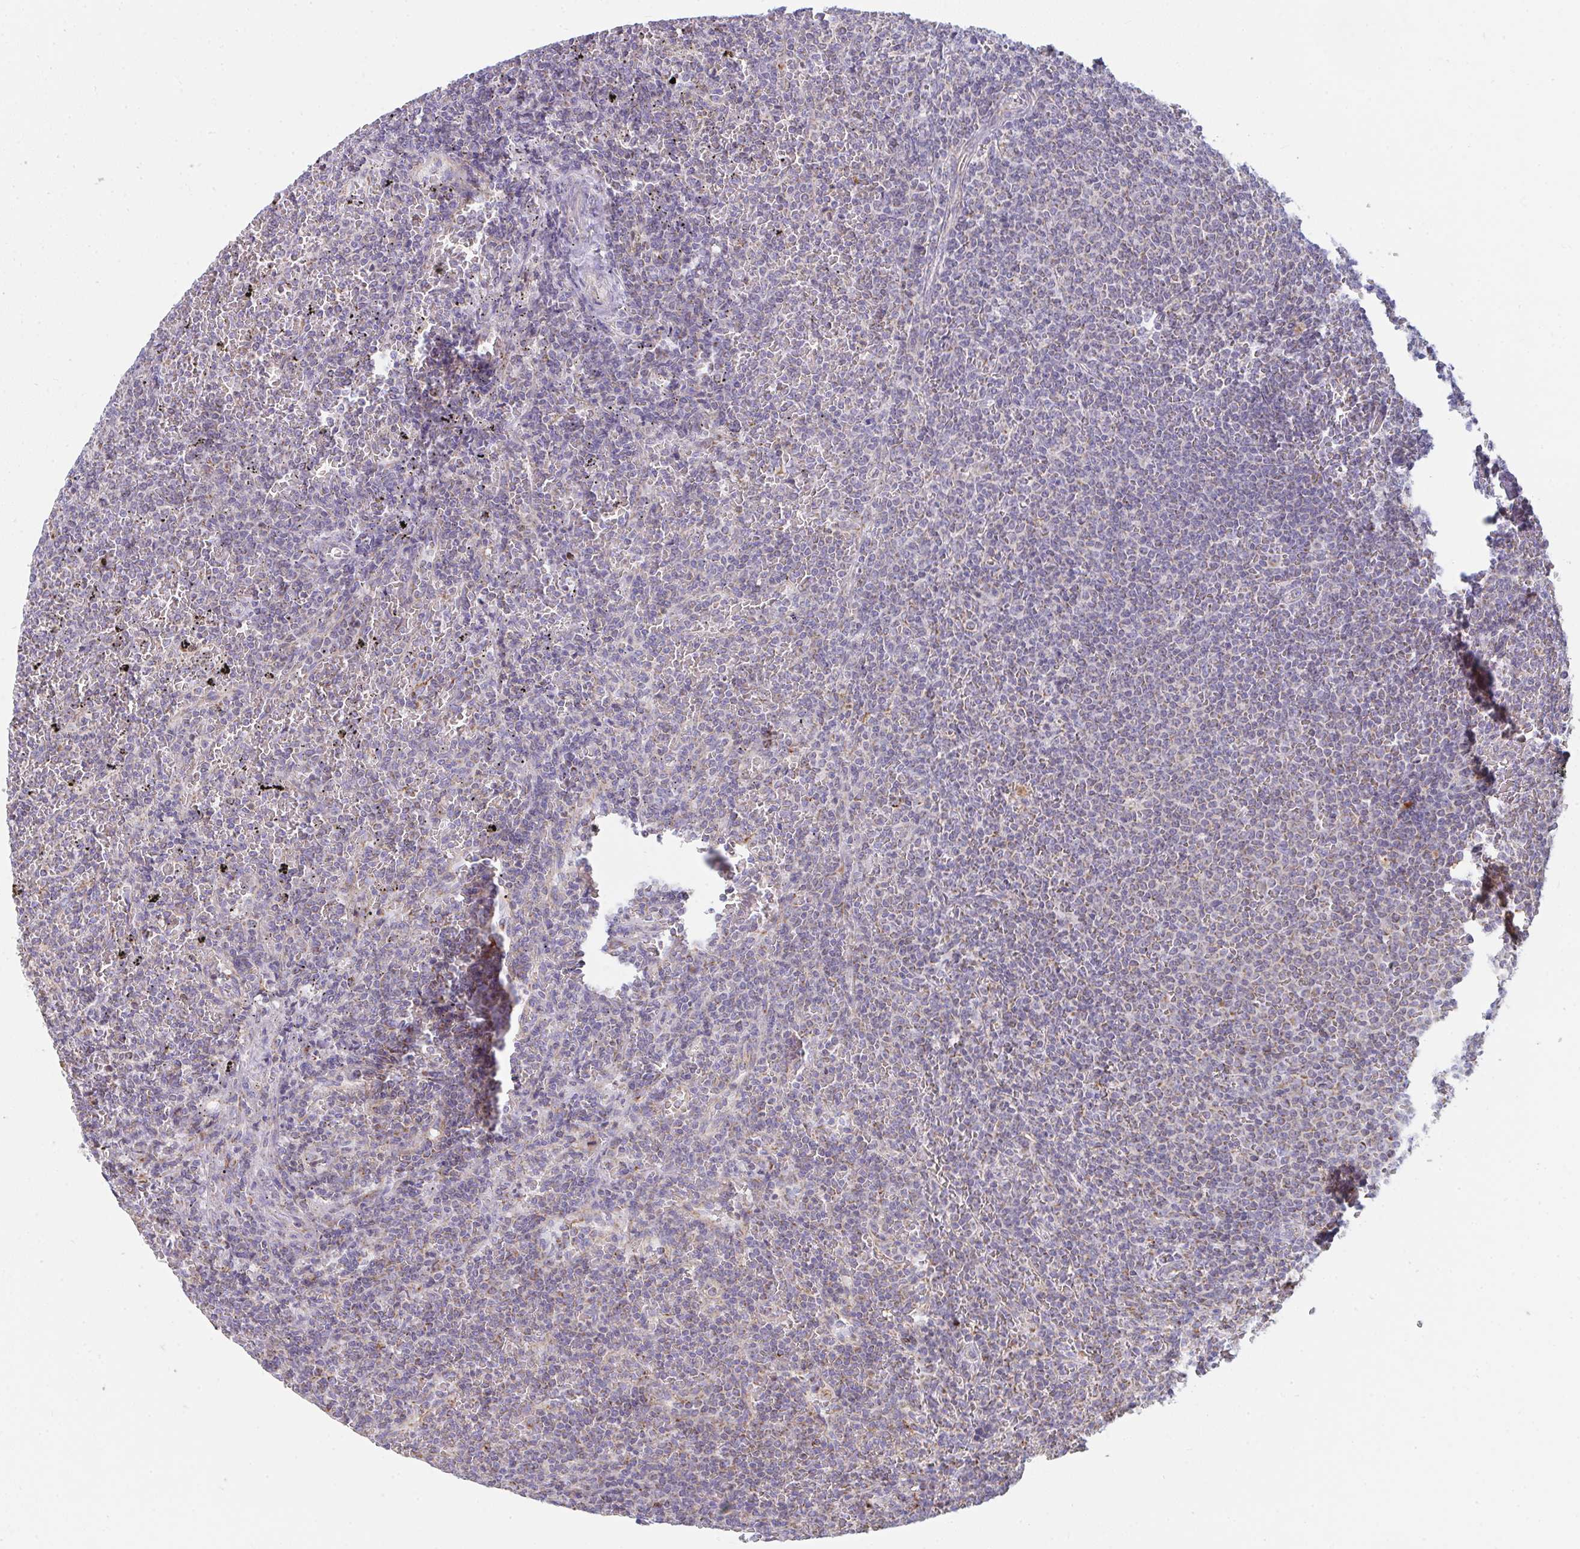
{"staining": {"intensity": "negative", "quantity": "none", "location": "none"}, "tissue": "lymphoma", "cell_type": "Tumor cells", "image_type": "cancer", "snomed": [{"axis": "morphology", "description": "Malignant lymphoma, non-Hodgkin's type, Low grade"}, {"axis": "topography", "description": "Spleen"}], "caption": "A photomicrograph of low-grade malignant lymphoma, non-Hodgkin's type stained for a protein demonstrates no brown staining in tumor cells.", "gene": "FAHD1", "patient": {"sex": "female", "age": 77}}